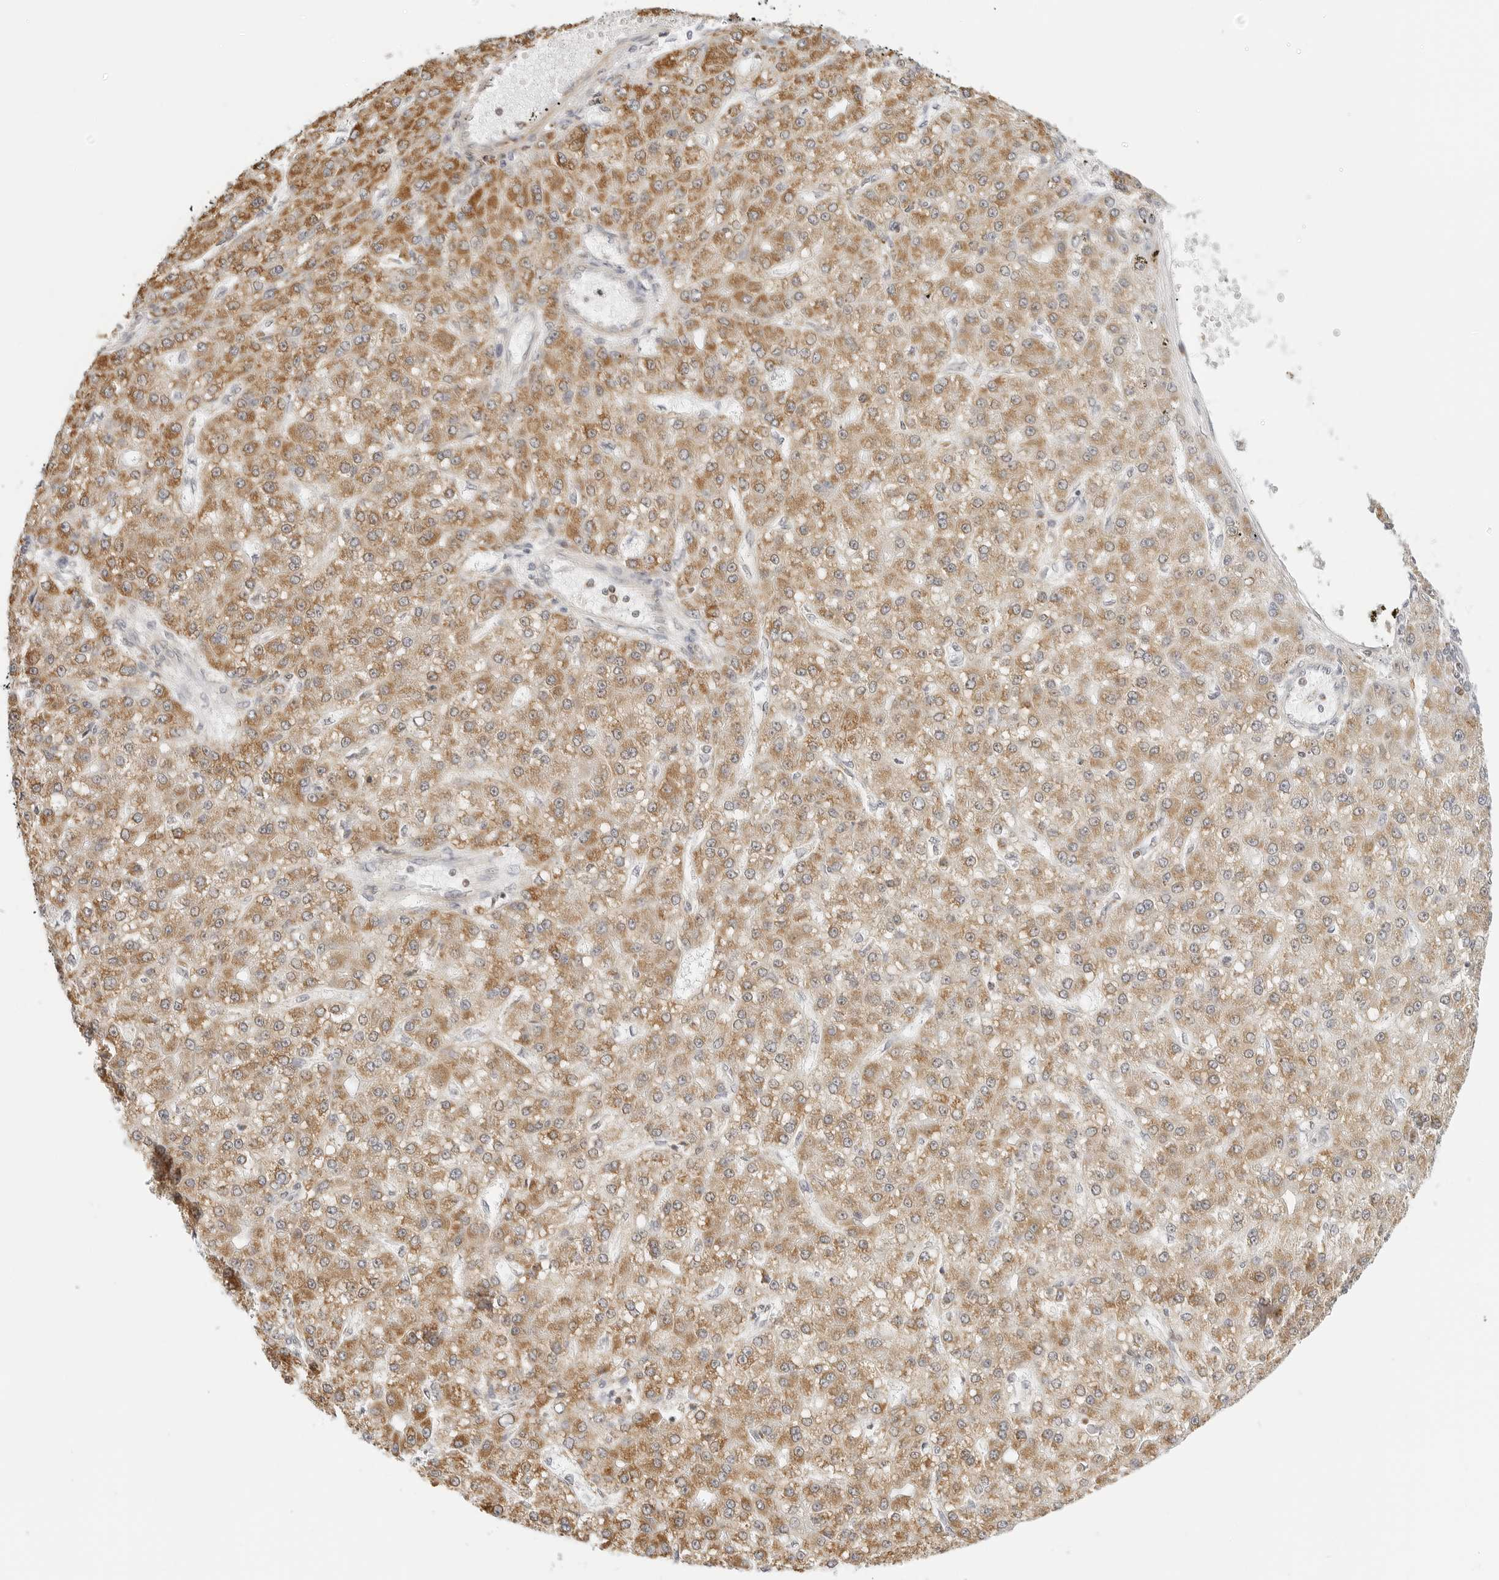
{"staining": {"intensity": "moderate", "quantity": ">75%", "location": "cytoplasmic/membranous"}, "tissue": "liver cancer", "cell_type": "Tumor cells", "image_type": "cancer", "snomed": [{"axis": "morphology", "description": "Carcinoma, Hepatocellular, NOS"}, {"axis": "topography", "description": "Liver"}], "caption": "Hepatocellular carcinoma (liver) stained for a protein (brown) reveals moderate cytoplasmic/membranous positive positivity in about >75% of tumor cells.", "gene": "GORAB", "patient": {"sex": "male", "age": 67}}